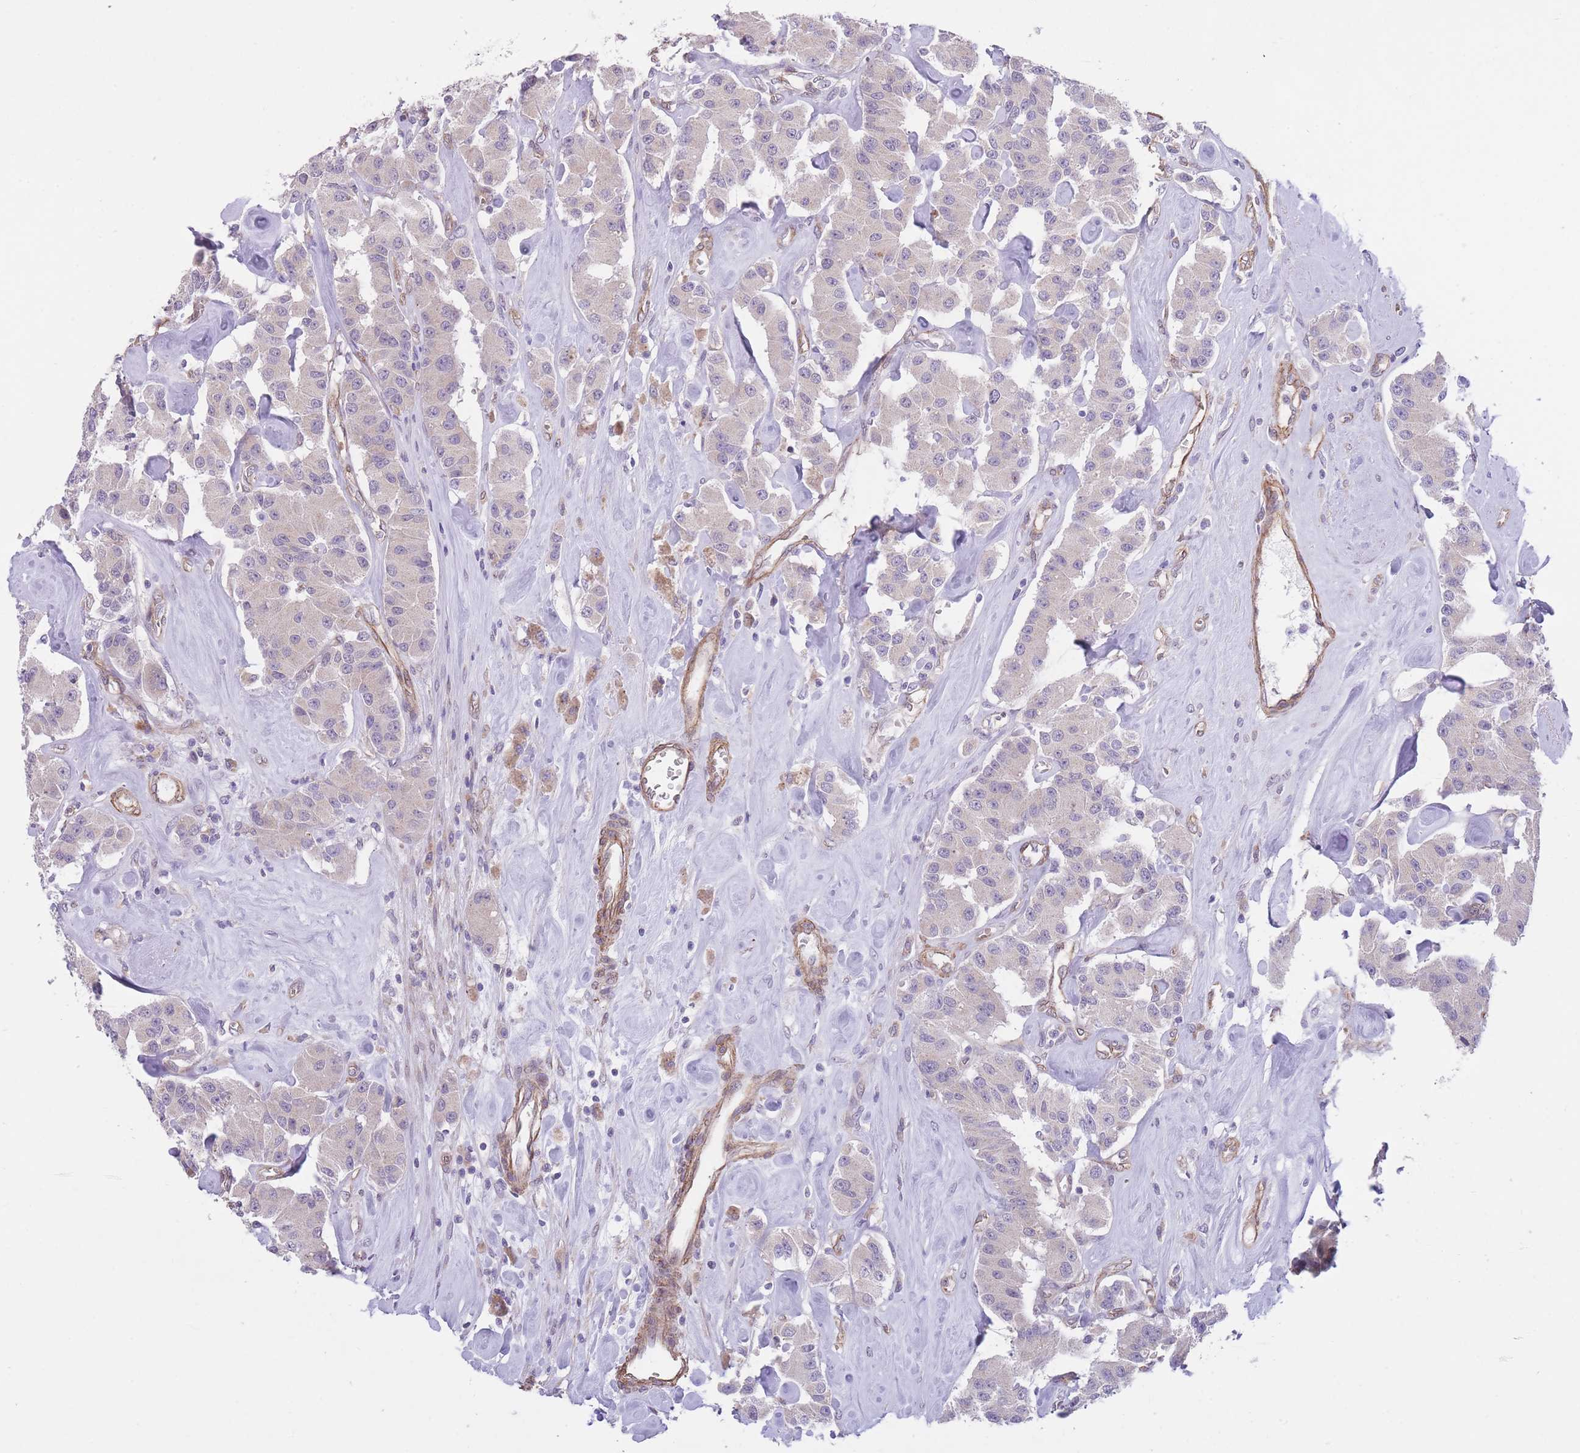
{"staining": {"intensity": "negative", "quantity": "none", "location": "none"}, "tissue": "carcinoid", "cell_type": "Tumor cells", "image_type": "cancer", "snomed": [{"axis": "morphology", "description": "Carcinoid, malignant, NOS"}, {"axis": "topography", "description": "Pancreas"}], "caption": "Immunohistochemical staining of human carcinoid shows no significant positivity in tumor cells.", "gene": "QTRT1", "patient": {"sex": "male", "age": 41}}